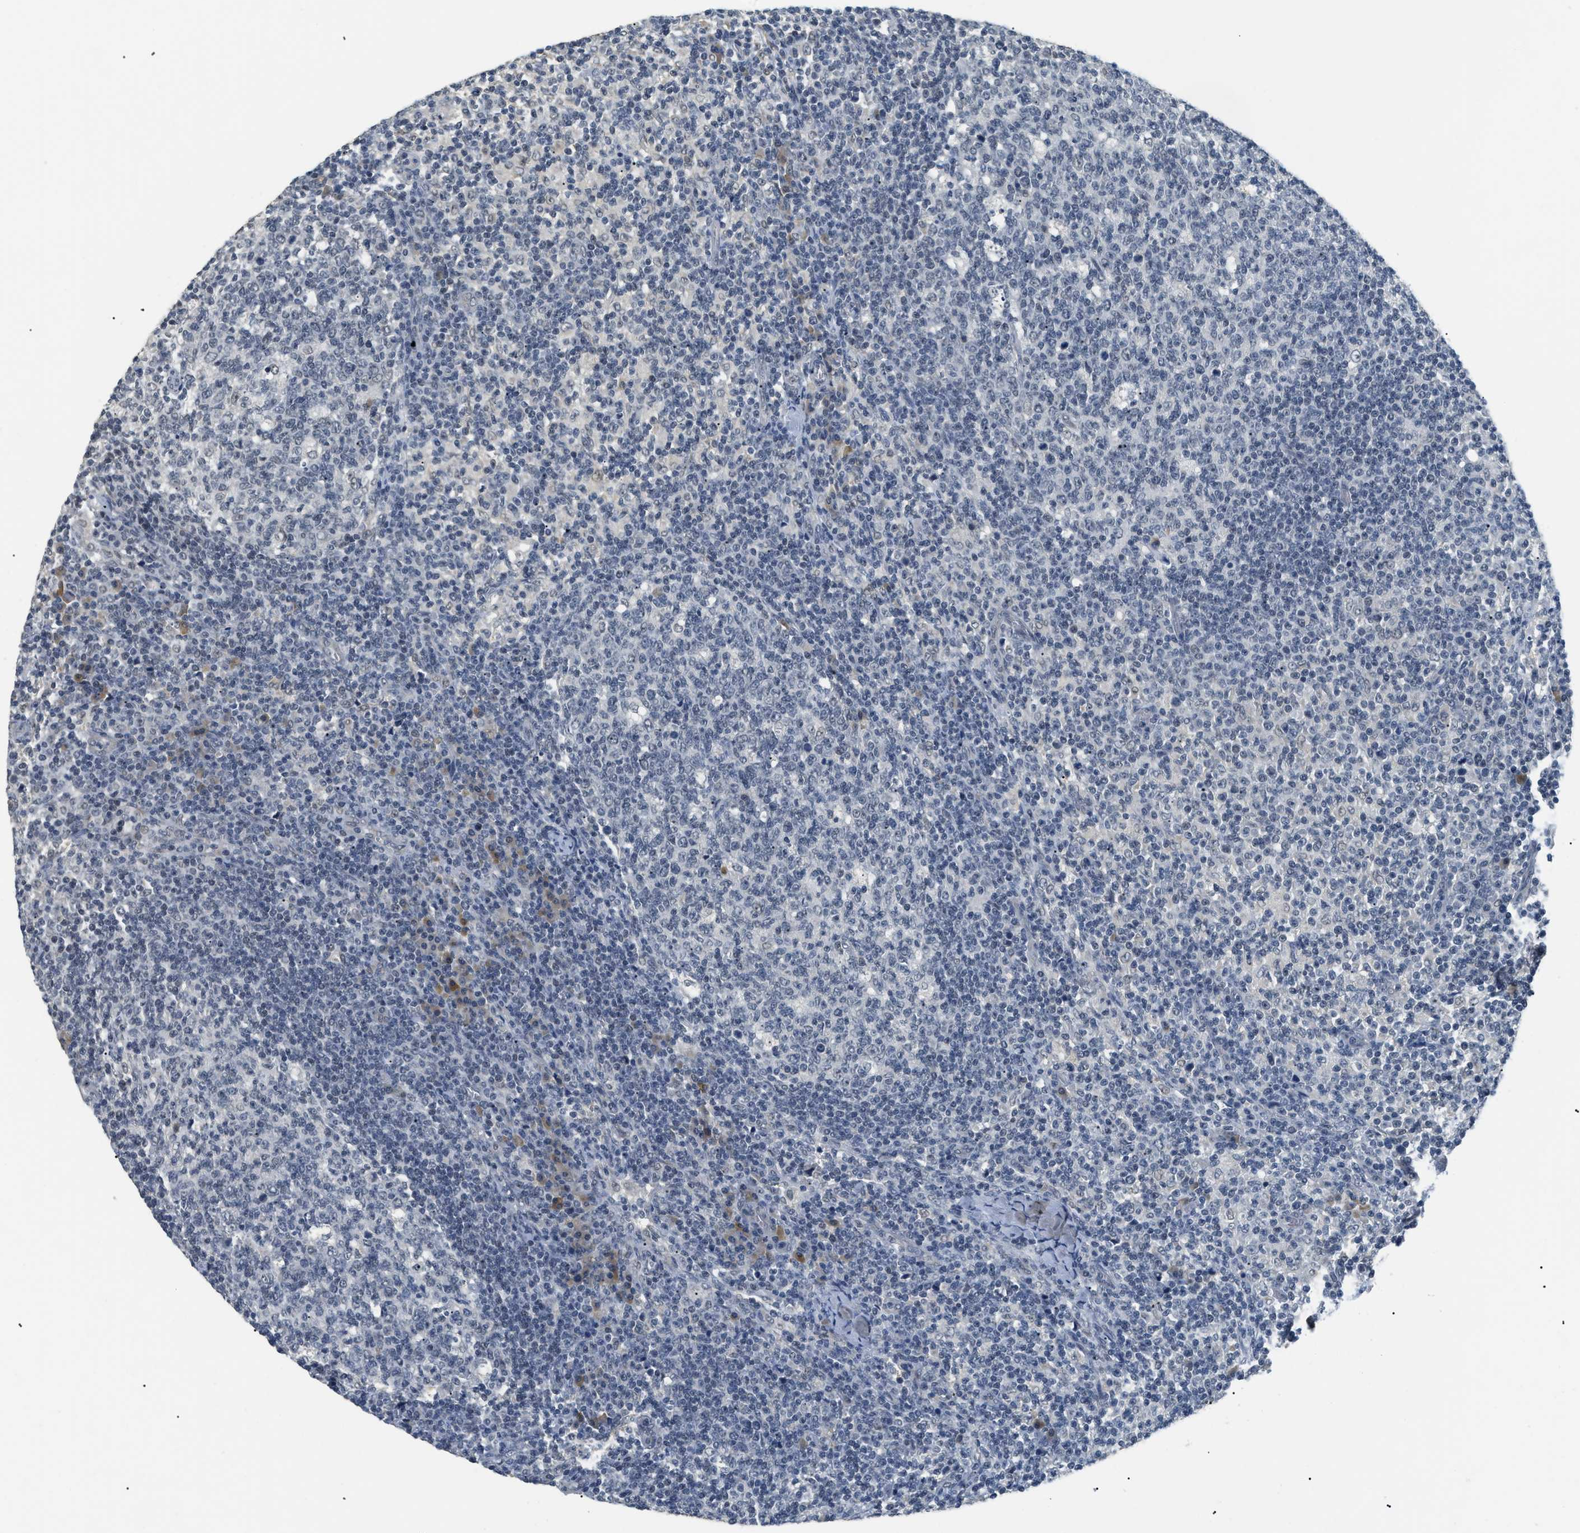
{"staining": {"intensity": "negative", "quantity": "none", "location": "none"}, "tissue": "lymph node", "cell_type": "Germinal center cells", "image_type": "normal", "snomed": [{"axis": "morphology", "description": "Normal tissue, NOS"}, {"axis": "morphology", "description": "Inflammation, NOS"}, {"axis": "topography", "description": "Lymph node"}], "caption": "DAB immunohistochemical staining of unremarkable lymph node exhibits no significant expression in germinal center cells. (Brightfield microscopy of DAB immunohistochemistry at high magnification).", "gene": "MZF1", "patient": {"sex": "male", "age": 55}}